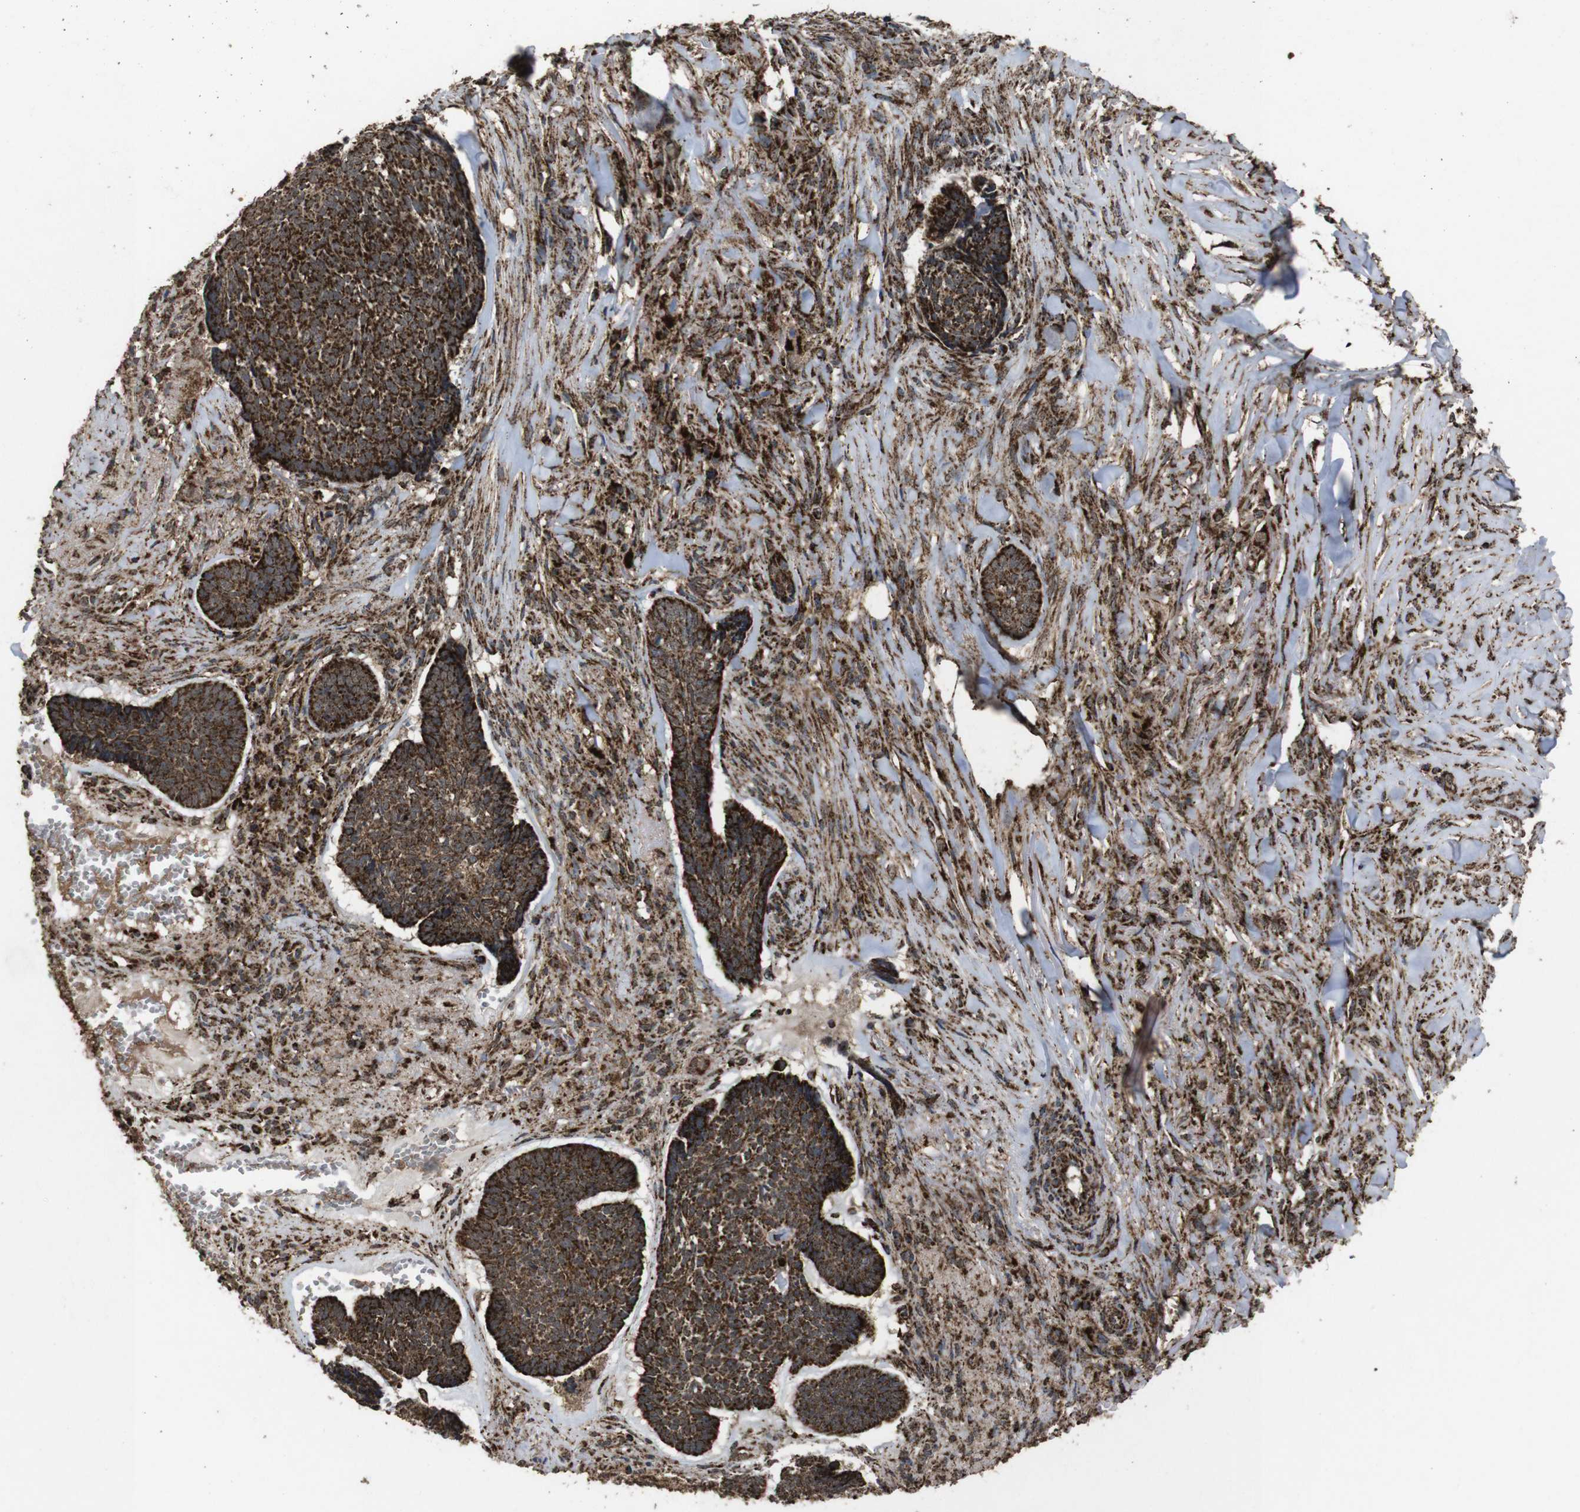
{"staining": {"intensity": "strong", "quantity": ">75%", "location": "cytoplasmic/membranous"}, "tissue": "skin cancer", "cell_type": "Tumor cells", "image_type": "cancer", "snomed": [{"axis": "morphology", "description": "Basal cell carcinoma"}, {"axis": "topography", "description": "Skin"}], "caption": "An immunohistochemistry micrograph of neoplastic tissue is shown. Protein staining in brown labels strong cytoplasmic/membranous positivity in basal cell carcinoma (skin) within tumor cells.", "gene": "ATP5F1A", "patient": {"sex": "male", "age": 84}}